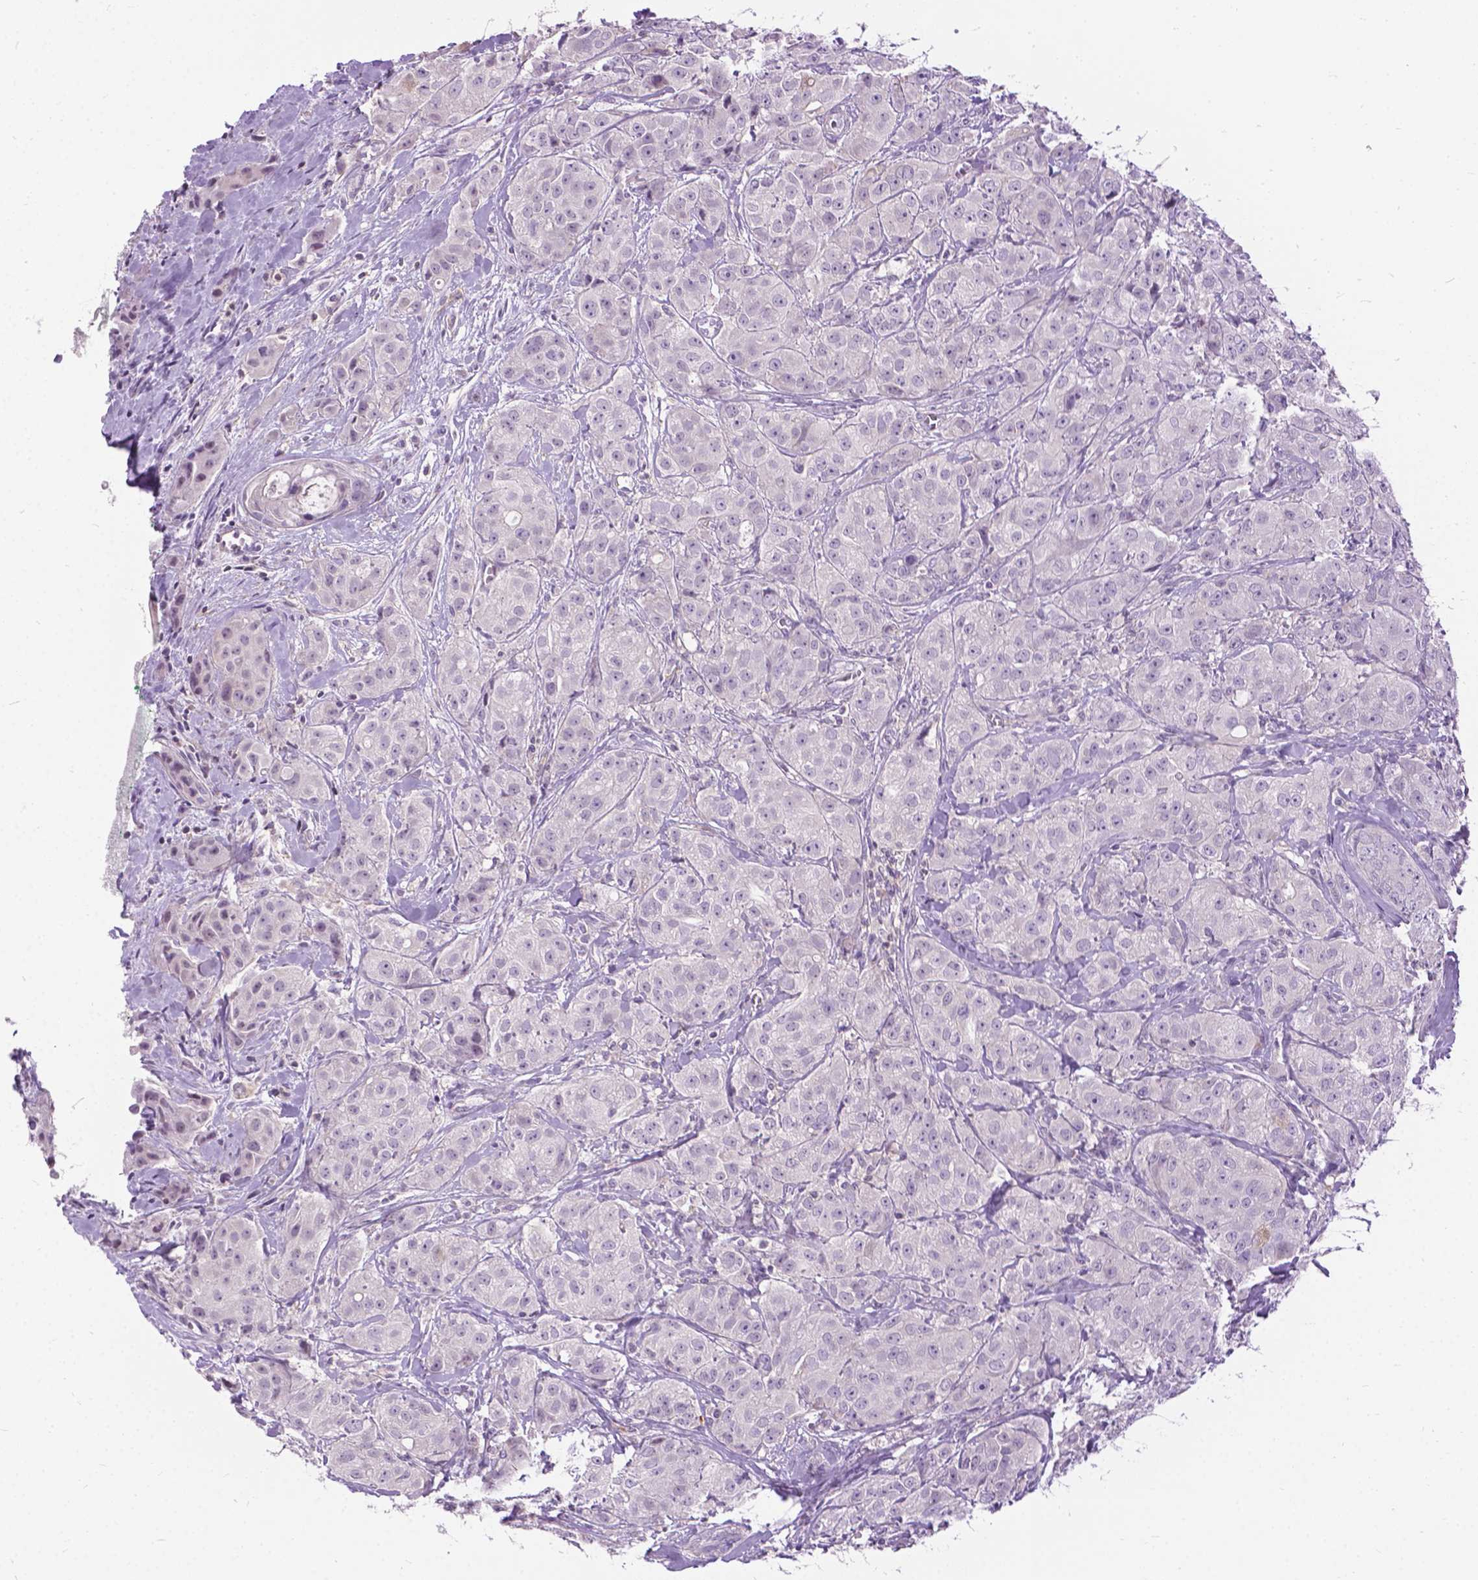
{"staining": {"intensity": "negative", "quantity": "none", "location": "none"}, "tissue": "breast cancer", "cell_type": "Tumor cells", "image_type": "cancer", "snomed": [{"axis": "morphology", "description": "Duct carcinoma"}, {"axis": "topography", "description": "Breast"}], "caption": "IHC photomicrograph of breast cancer (invasive ductal carcinoma) stained for a protein (brown), which exhibits no positivity in tumor cells.", "gene": "JAK3", "patient": {"sex": "female", "age": 43}}